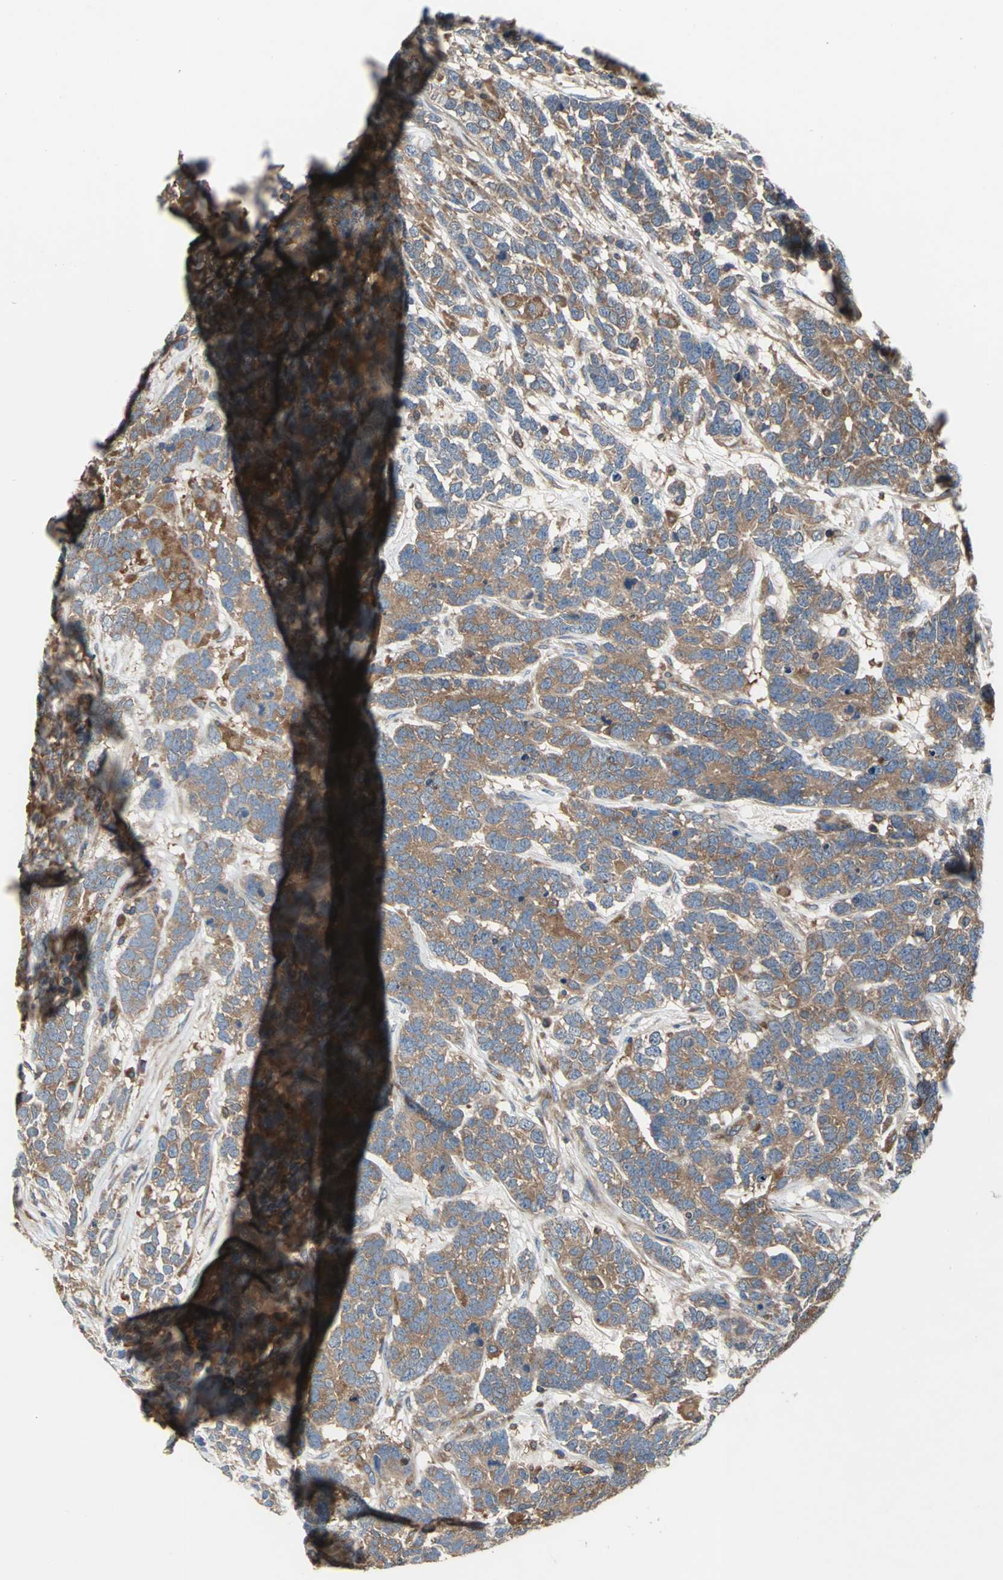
{"staining": {"intensity": "strong", "quantity": ">75%", "location": "cytoplasmic/membranous"}, "tissue": "testis cancer", "cell_type": "Tumor cells", "image_type": "cancer", "snomed": [{"axis": "morphology", "description": "Carcinoma, Embryonal, NOS"}, {"axis": "topography", "description": "Testis"}], "caption": "Tumor cells show strong cytoplasmic/membranous expression in approximately >75% of cells in testis embryonal carcinoma.", "gene": "CAPN1", "patient": {"sex": "male", "age": 26}}